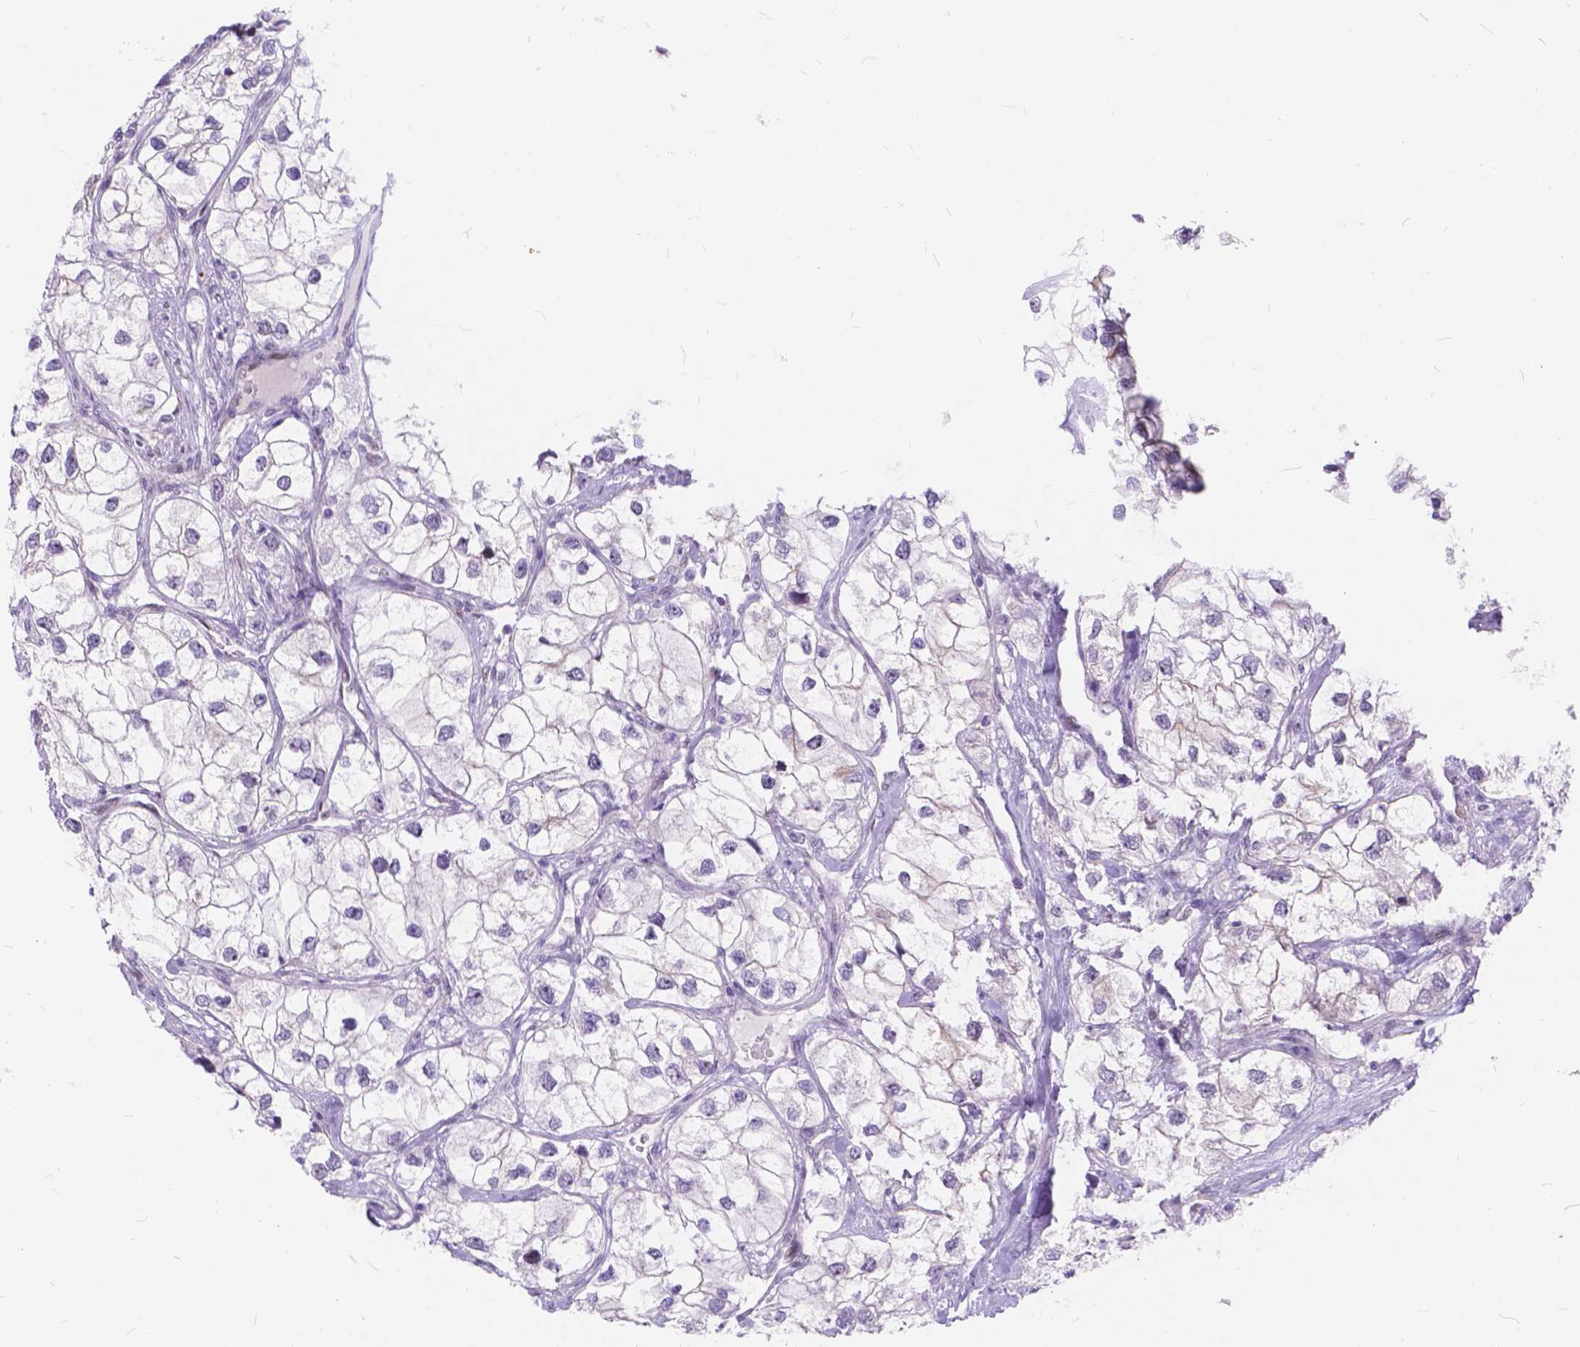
{"staining": {"intensity": "negative", "quantity": "none", "location": "none"}, "tissue": "renal cancer", "cell_type": "Tumor cells", "image_type": "cancer", "snomed": [{"axis": "morphology", "description": "Adenocarcinoma, NOS"}, {"axis": "topography", "description": "Kidney"}], "caption": "An image of renal adenocarcinoma stained for a protein displays no brown staining in tumor cells.", "gene": "MAN2C1", "patient": {"sex": "male", "age": 59}}